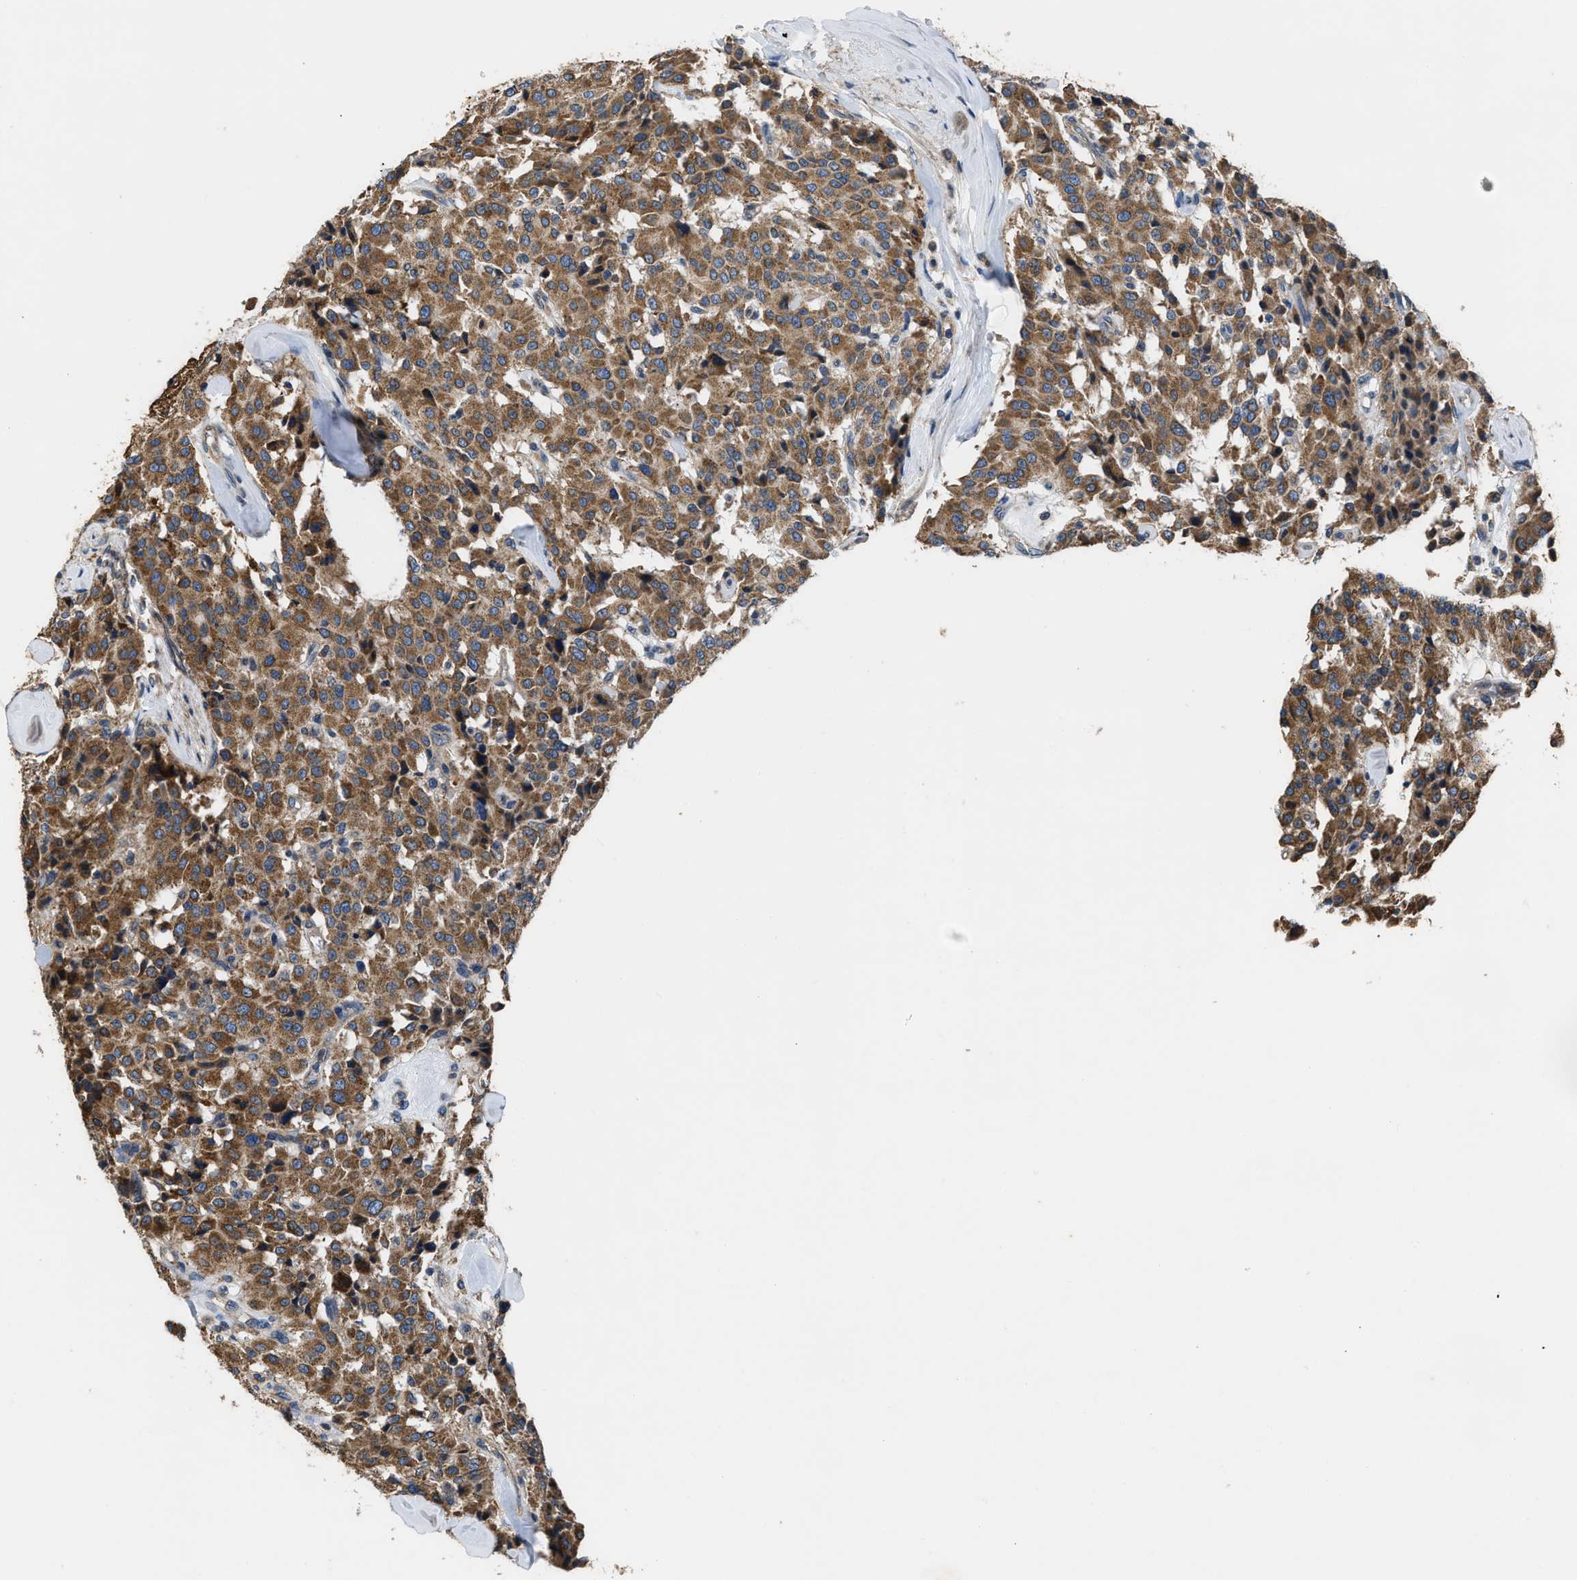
{"staining": {"intensity": "moderate", "quantity": ">75%", "location": "cytoplasmic/membranous"}, "tissue": "carcinoid", "cell_type": "Tumor cells", "image_type": "cancer", "snomed": [{"axis": "morphology", "description": "Carcinoid, malignant, NOS"}, {"axis": "topography", "description": "Lung"}], "caption": "DAB immunohistochemical staining of human carcinoid (malignant) exhibits moderate cytoplasmic/membranous protein staining in about >75% of tumor cells. The staining was performed using DAB (3,3'-diaminobenzidine) to visualize the protein expression in brown, while the nuclei were stained in blue with hematoxylin (Magnification: 20x).", "gene": "CEP128", "patient": {"sex": "male", "age": 30}}